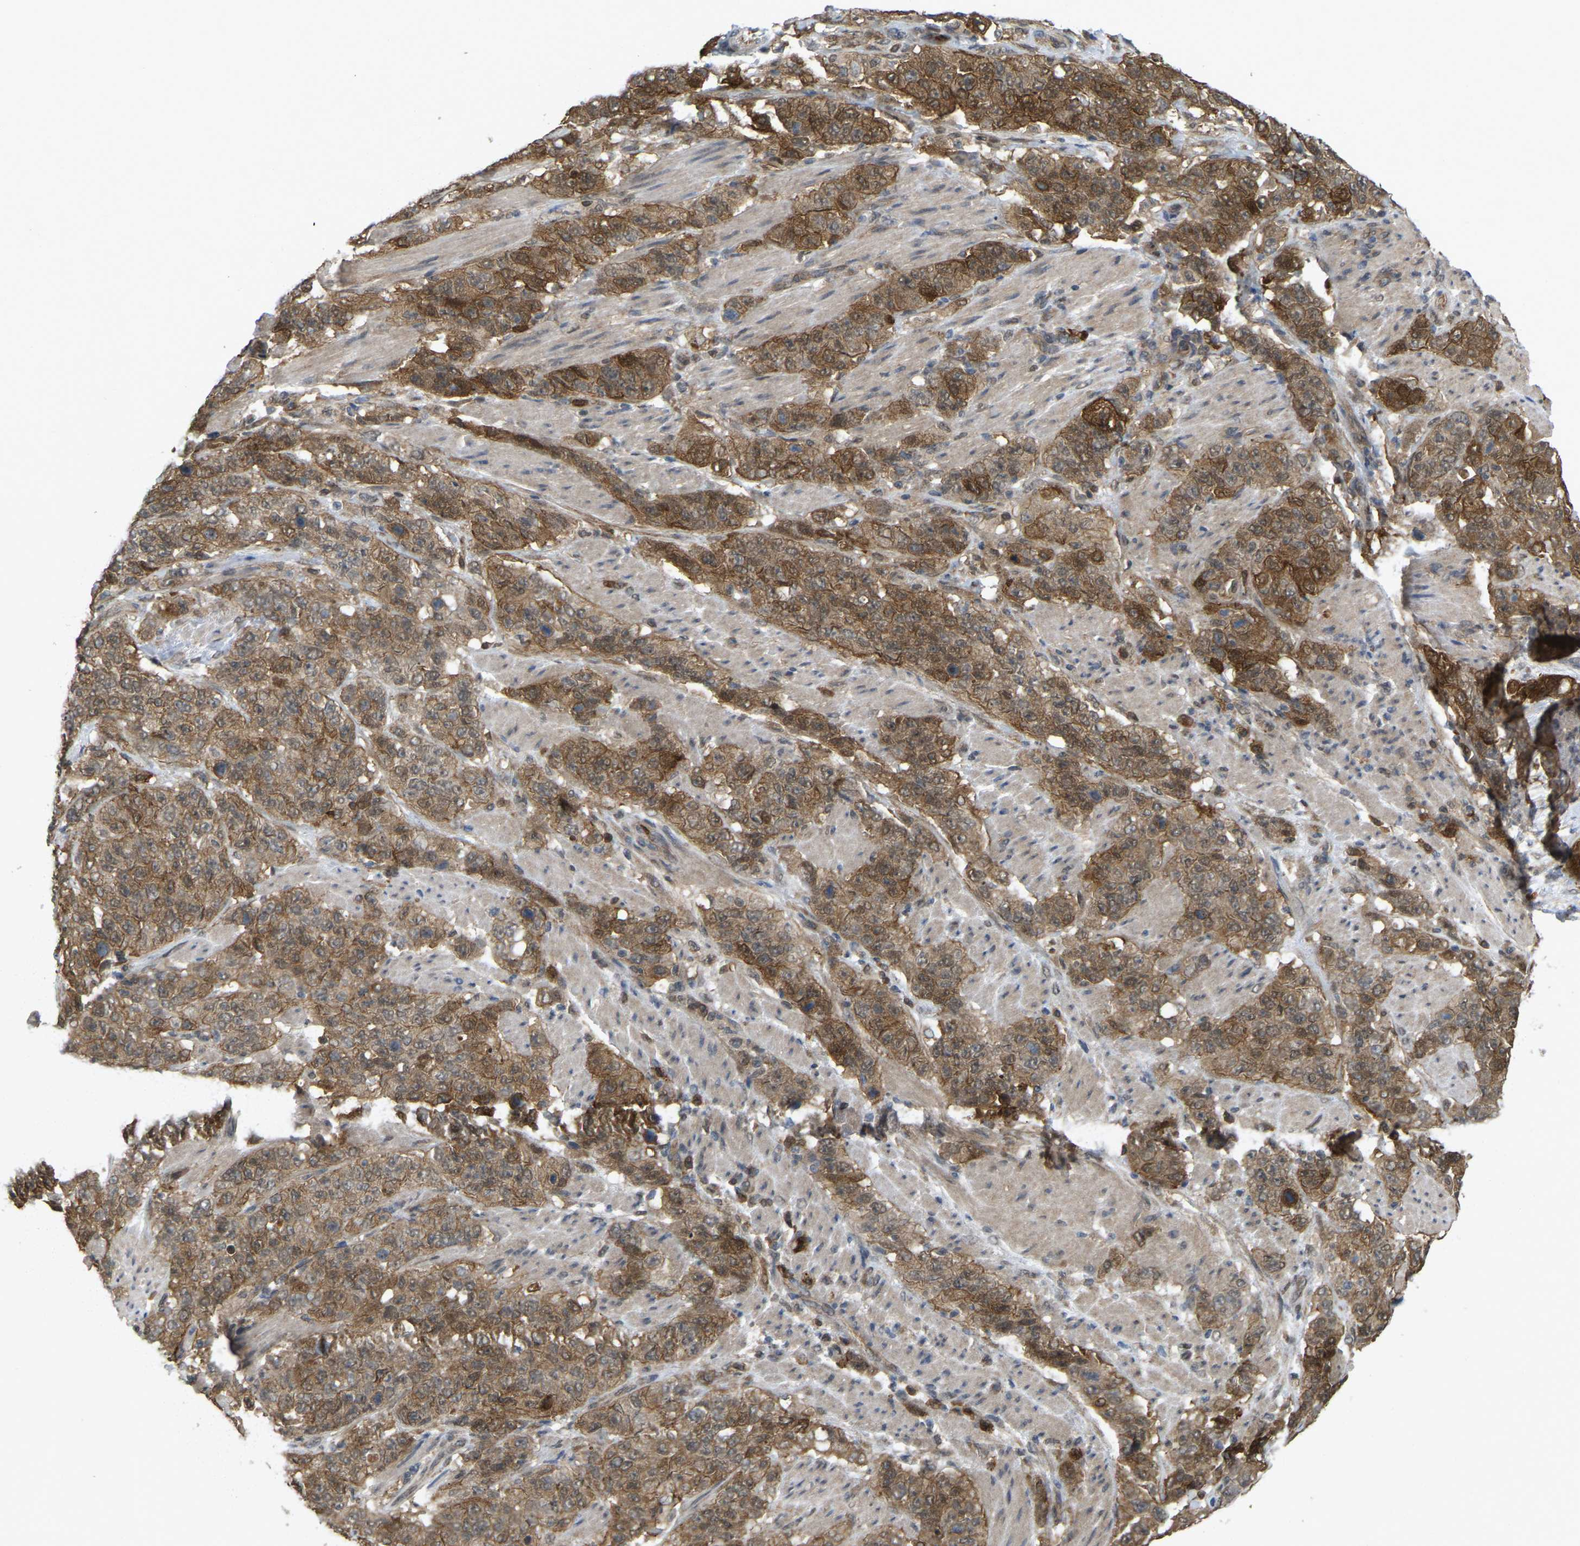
{"staining": {"intensity": "moderate", "quantity": ">75%", "location": "cytoplasmic/membranous"}, "tissue": "stomach cancer", "cell_type": "Tumor cells", "image_type": "cancer", "snomed": [{"axis": "morphology", "description": "Adenocarcinoma, NOS"}, {"axis": "topography", "description": "Stomach"}], "caption": "Stomach cancer (adenocarcinoma) stained with a protein marker shows moderate staining in tumor cells.", "gene": "SERPINB5", "patient": {"sex": "male", "age": 48}}